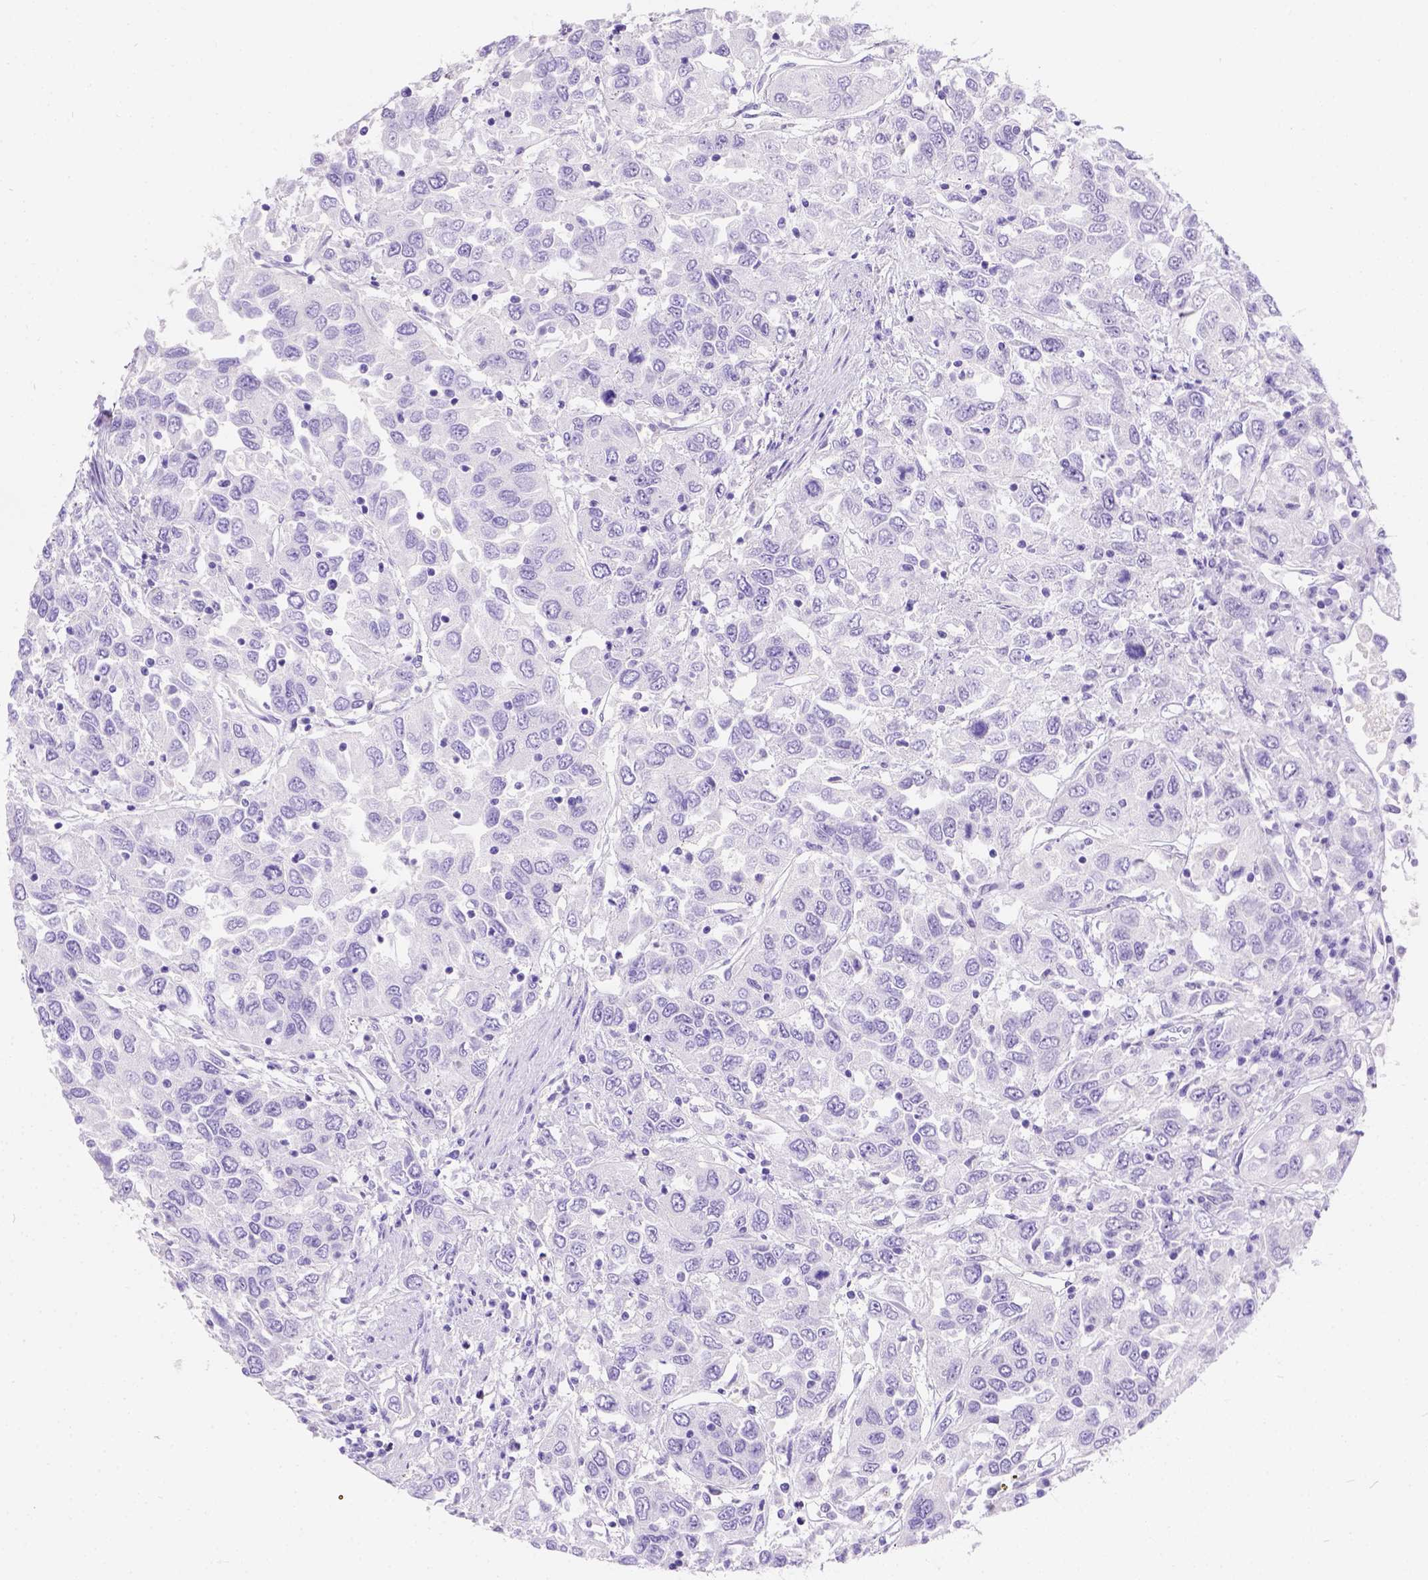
{"staining": {"intensity": "negative", "quantity": "none", "location": "none"}, "tissue": "urothelial cancer", "cell_type": "Tumor cells", "image_type": "cancer", "snomed": [{"axis": "morphology", "description": "Urothelial carcinoma, High grade"}, {"axis": "topography", "description": "Urinary bladder"}], "caption": "Immunohistochemical staining of urothelial carcinoma (high-grade) demonstrates no significant positivity in tumor cells.", "gene": "PHF7", "patient": {"sex": "male", "age": 76}}